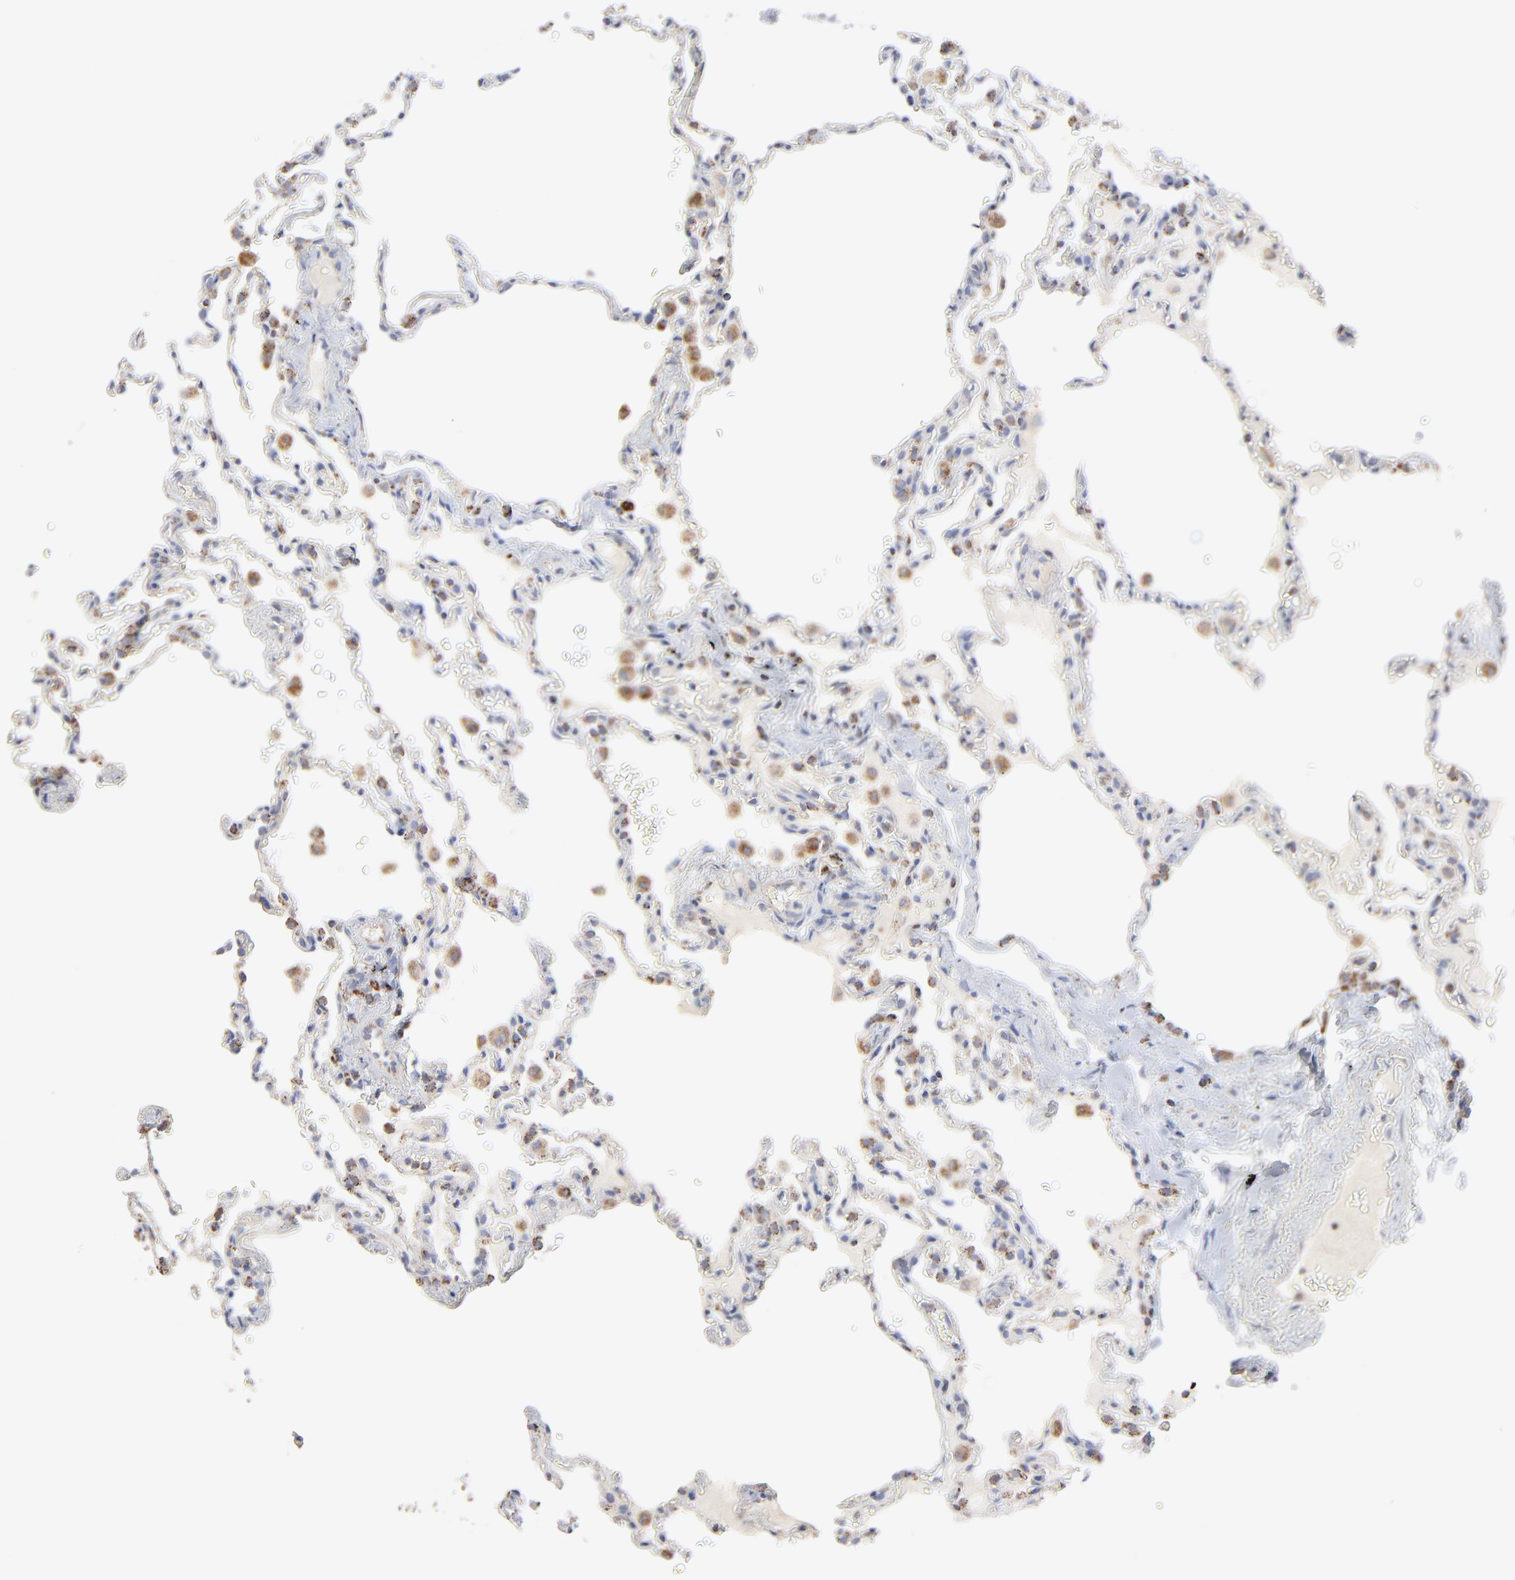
{"staining": {"intensity": "weak", "quantity": "25%-75%", "location": "cytoplasmic/membranous"}, "tissue": "lung", "cell_type": "Alveolar cells", "image_type": "normal", "snomed": [{"axis": "morphology", "description": "Normal tissue, NOS"}, {"axis": "topography", "description": "Lung"}], "caption": "A photomicrograph of lung stained for a protein shows weak cytoplasmic/membranous brown staining in alveolar cells.", "gene": "ASB3", "patient": {"sex": "male", "age": 59}}